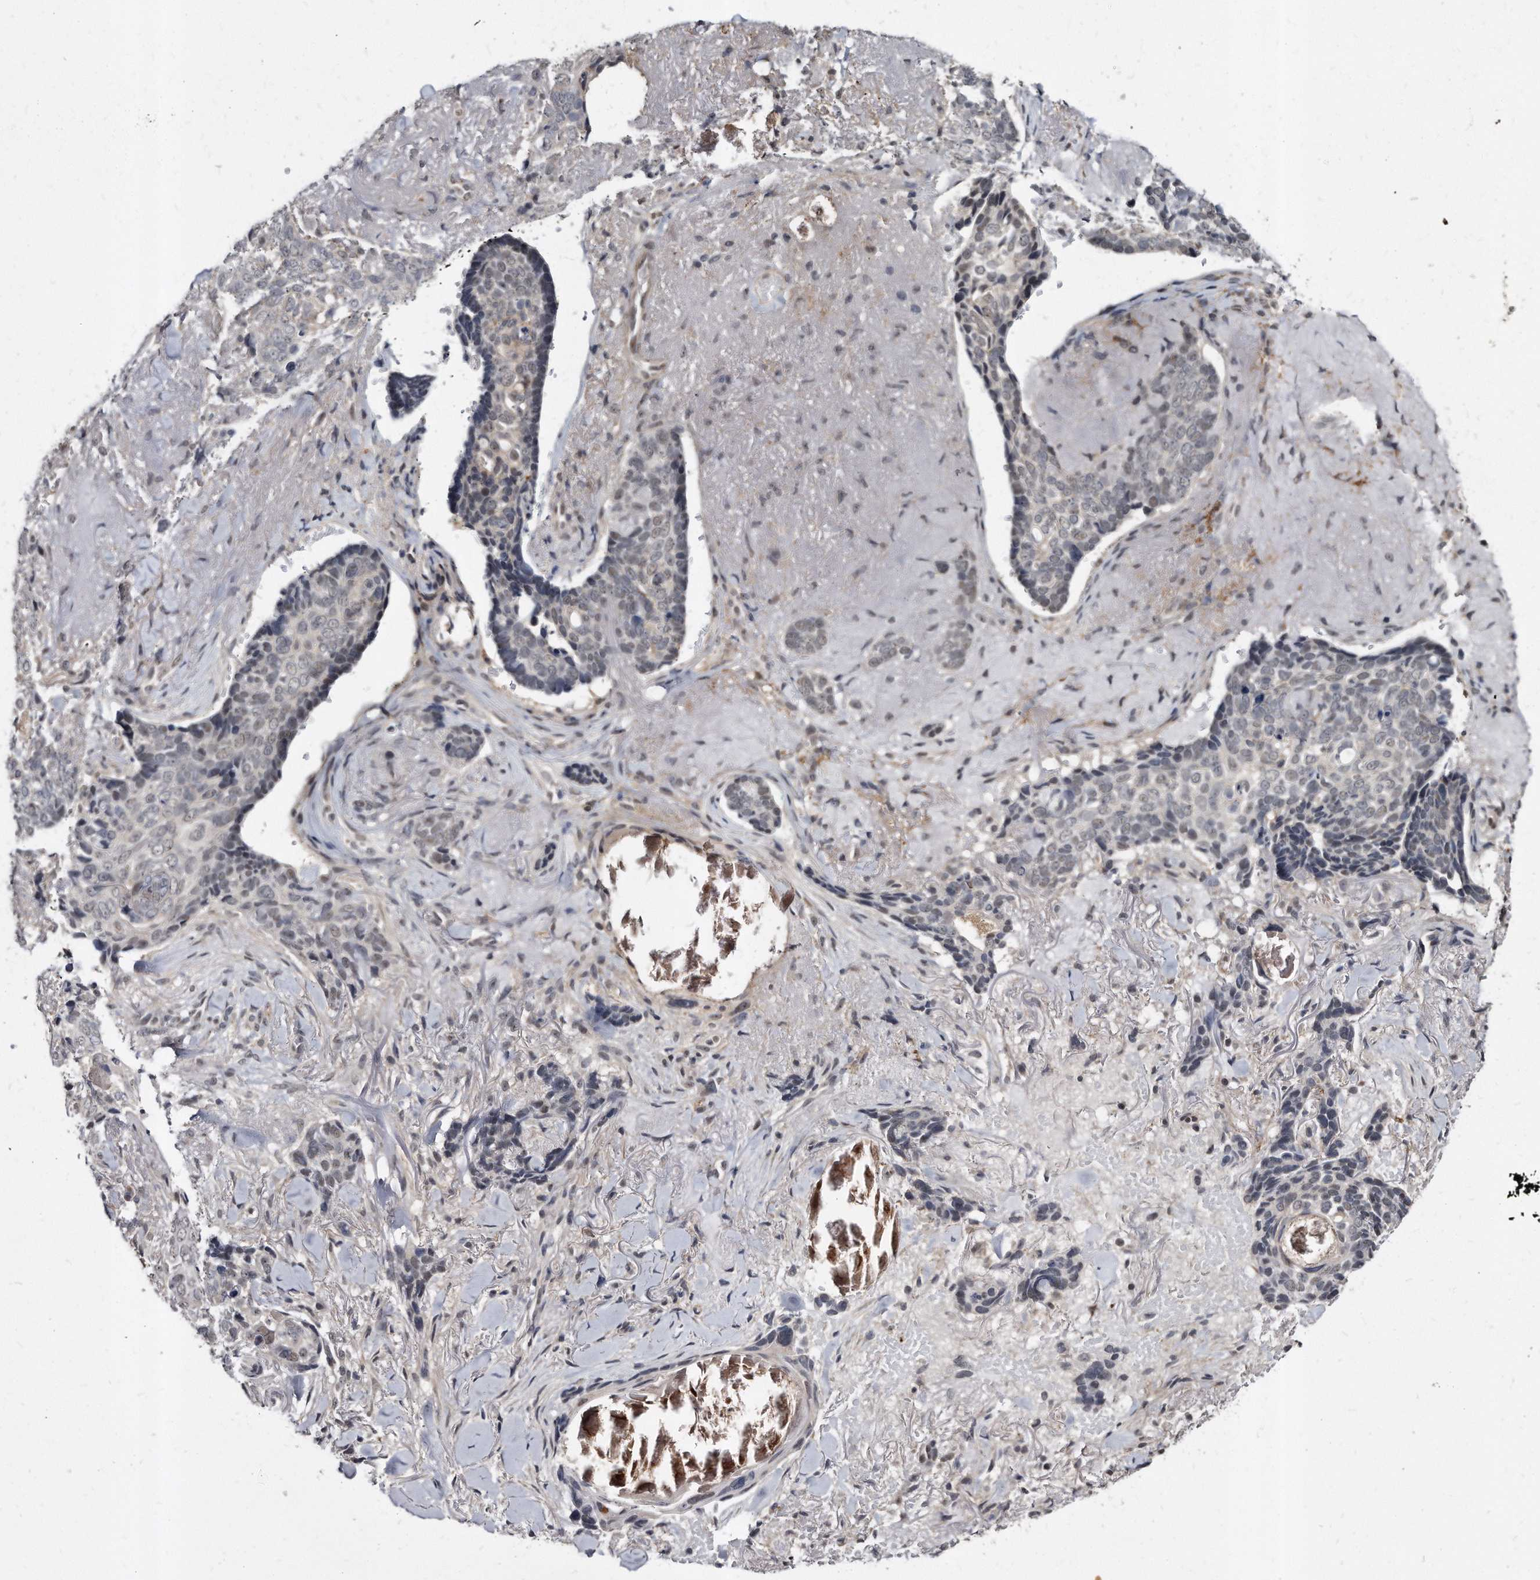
{"staining": {"intensity": "negative", "quantity": "none", "location": "none"}, "tissue": "skin cancer", "cell_type": "Tumor cells", "image_type": "cancer", "snomed": [{"axis": "morphology", "description": "Basal cell carcinoma"}, {"axis": "topography", "description": "Skin"}], "caption": "Immunohistochemical staining of human skin basal cell carcinoma reveals no significant positivity in tumor cells.", "gene": "KLHDC3", "patient": {"sex": "female", "age": 82}}